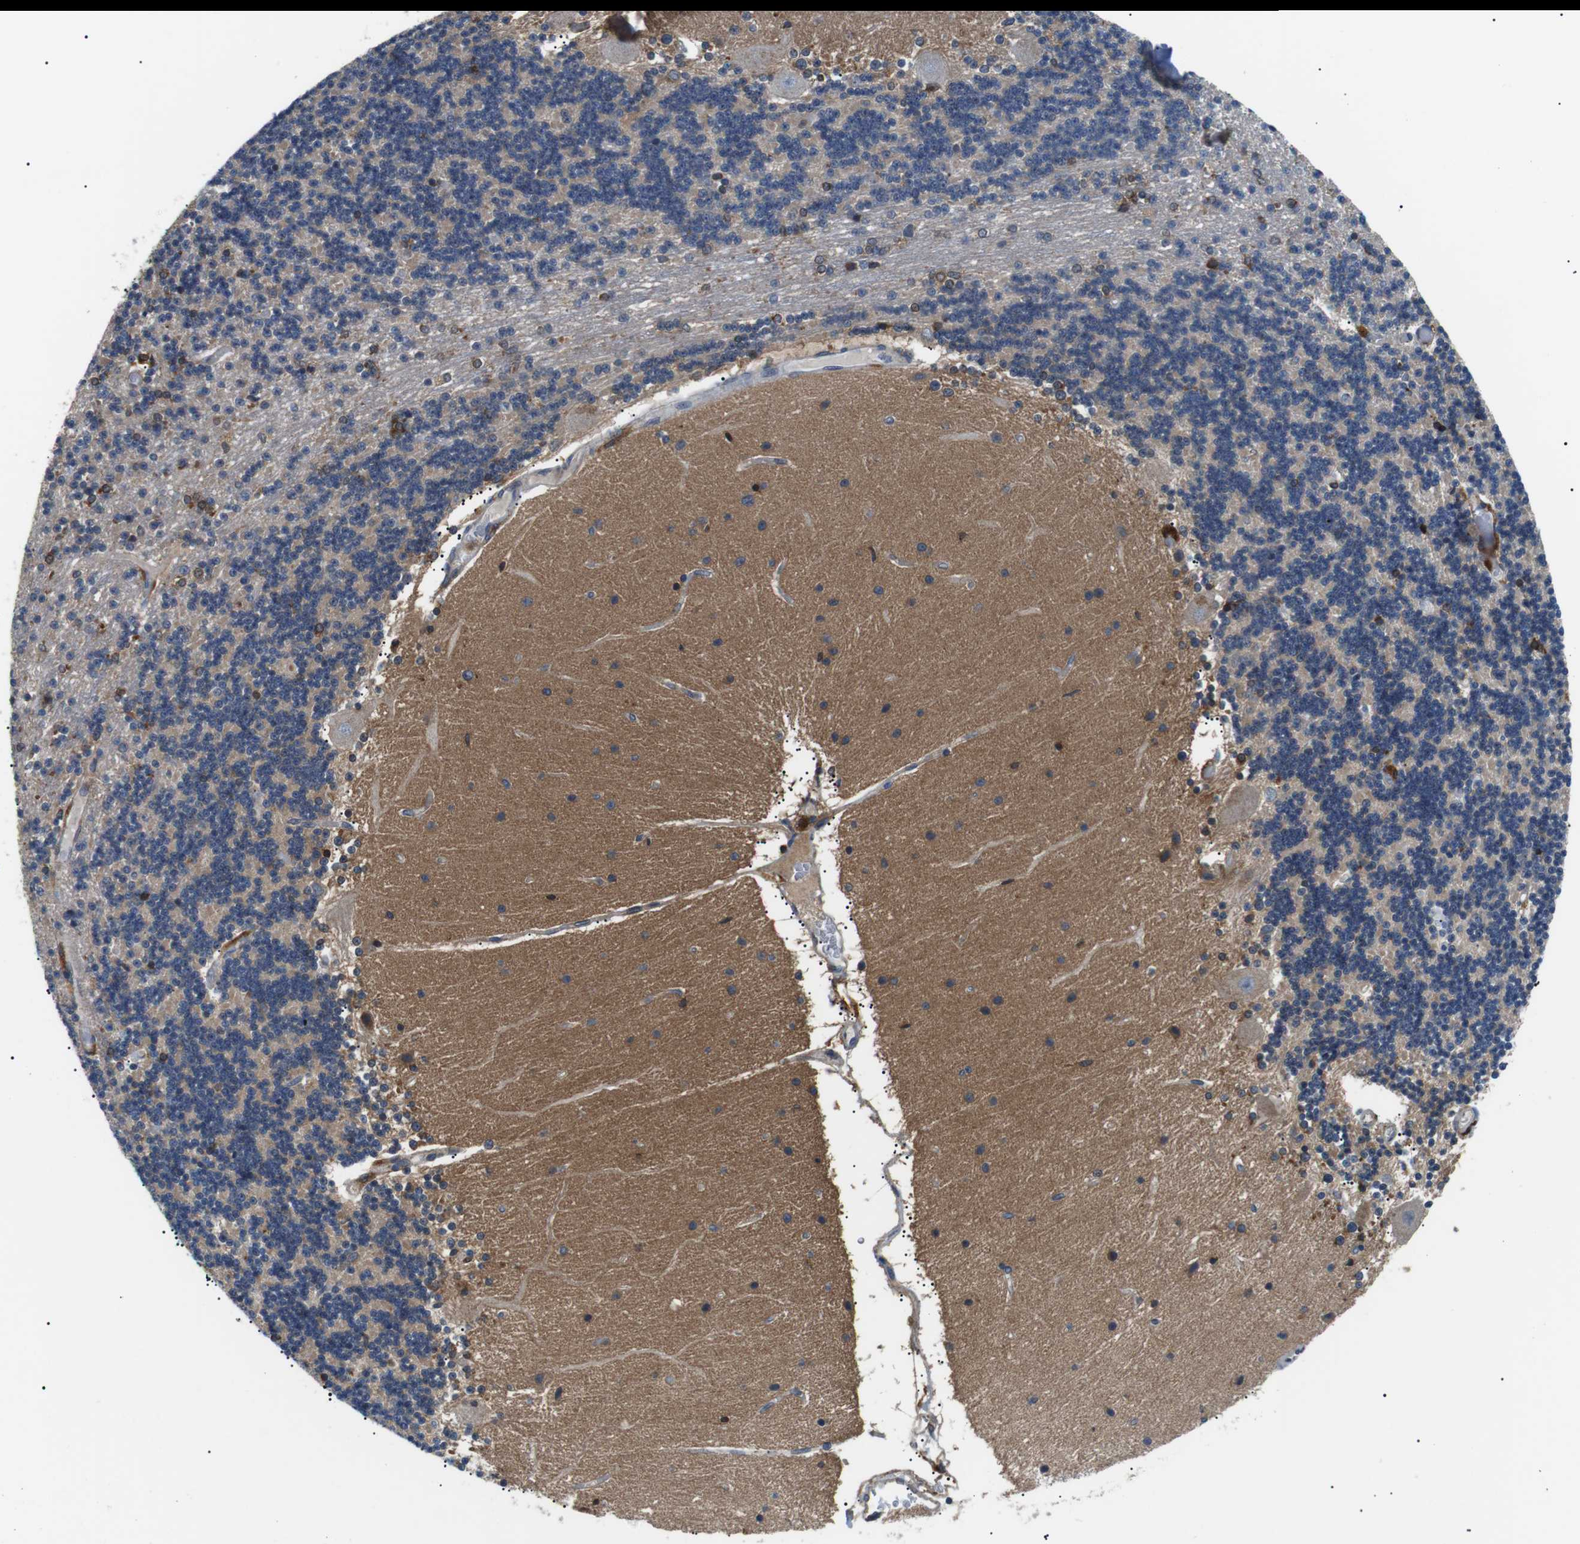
{"staining": {"intensity": "strong", "quantity": "<25%", "location": "cytoplasmic/membranous"}, "tissue": "cerebellum", "cell_type": "Cells in granular layer", "image_type": "normal", "snomed": [{"axis": "morphology", "description": "Normal tissue, NOS"}, {"axis": "topography", "description": "Cerebellum"}], "caption": "Cerebellum stained for a protein (brown) exhibits strong cytoplasmic/membranous positive expression in approximately <25% of cells in granular layer.", "gene": "RAB9A", "patient": {"sex": "female", "age": 54}}